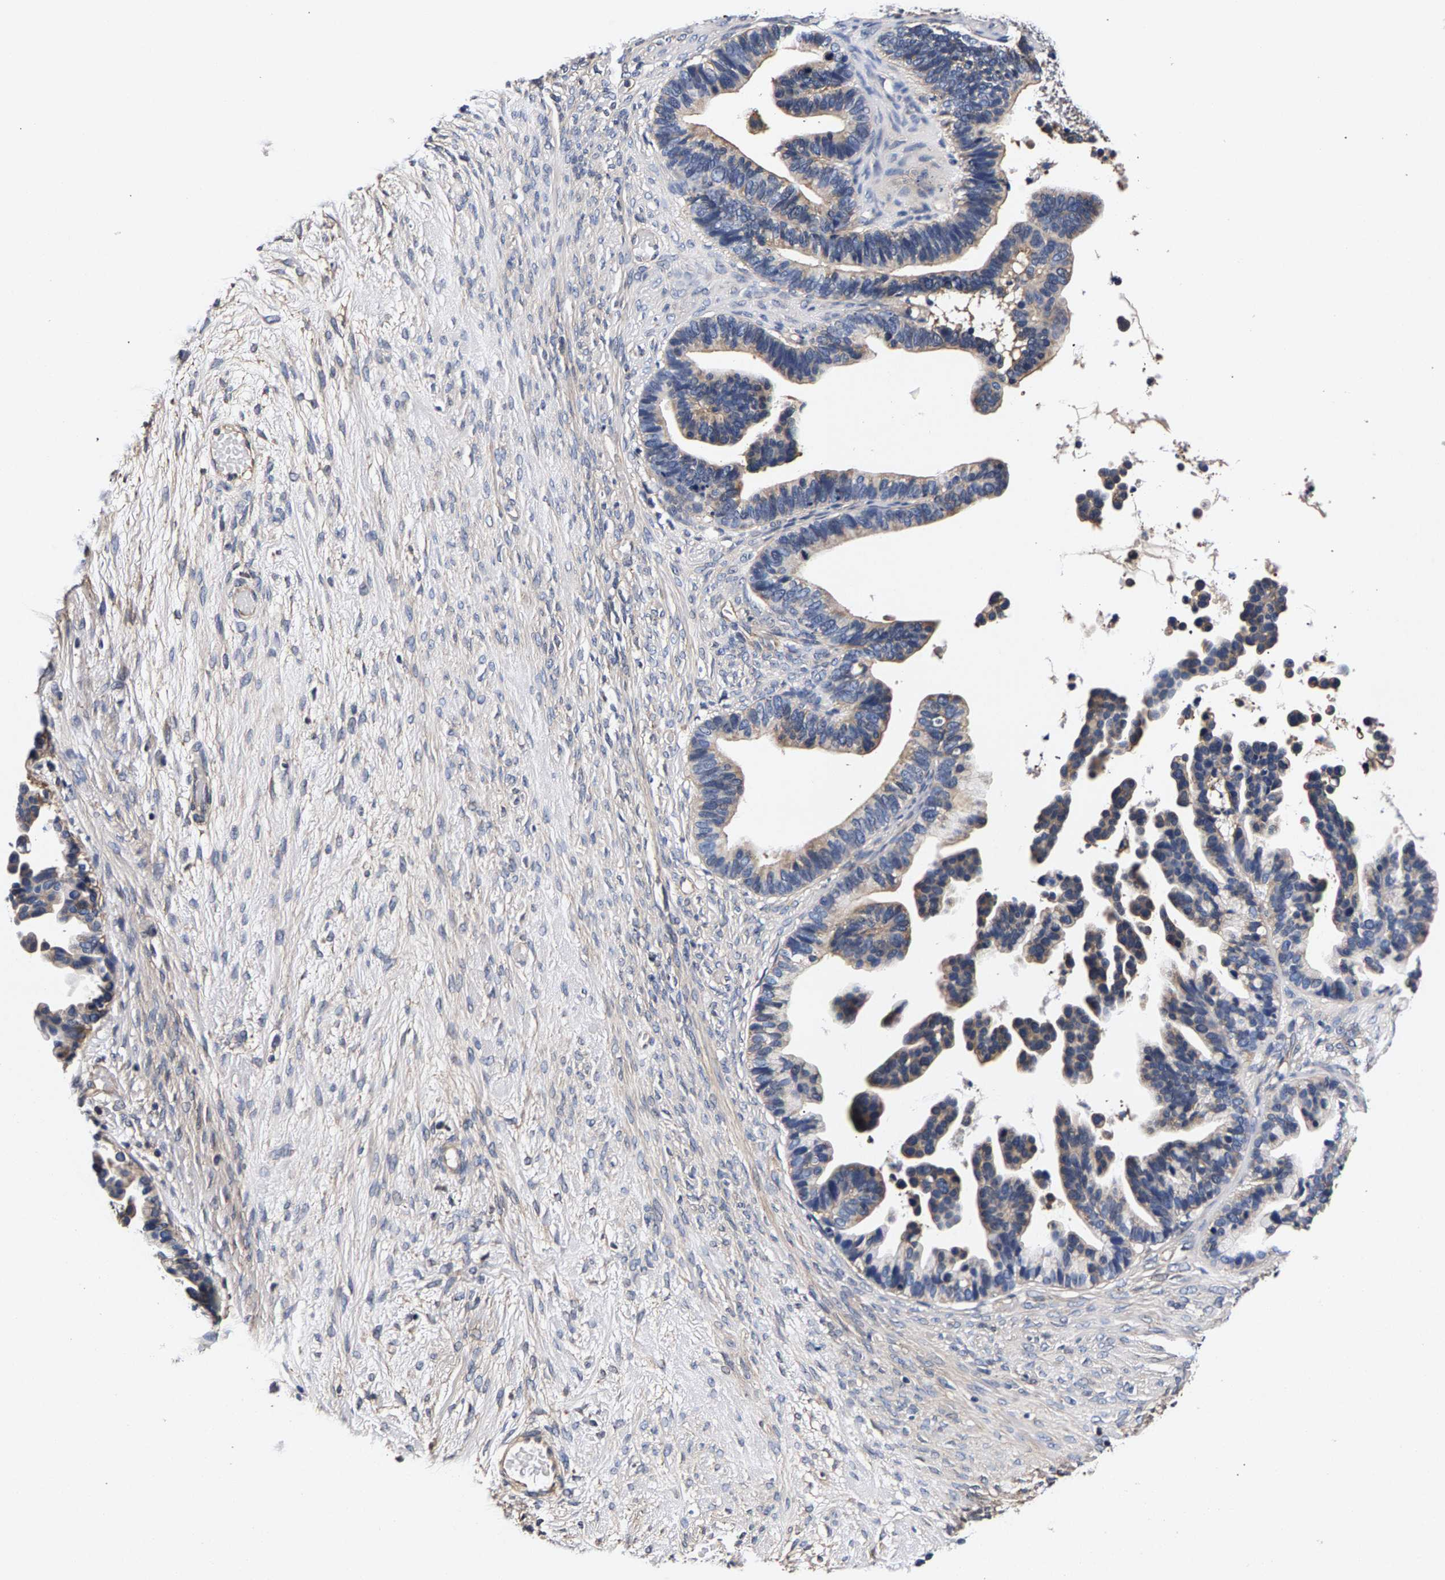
{"staining": {"intensity": "weak", "quantity": "25%-75%", "location": "cytoplasmic/membranous"}, "tissue": "ovarian cancer", "cell_type": "Tumor cells", "image_type": "cancer", "snomed": [{"axis": "morphology", "description": "Cystadenocarcinoma, serous, NOS"}, {"axis": "topography", "description": "Ovary"}], "caption": "High-magnification brightfield microscopy of ovarian cancer stained with DAB (brown) and counterstained with hematoxylin (blue). tumor cells exhibit weak cytoplasmic/membranous expression is appreciated in approximately25%-75% of cells.", "gene": "MARCHF7", "patient": {"sex": "female", "age": 56}}